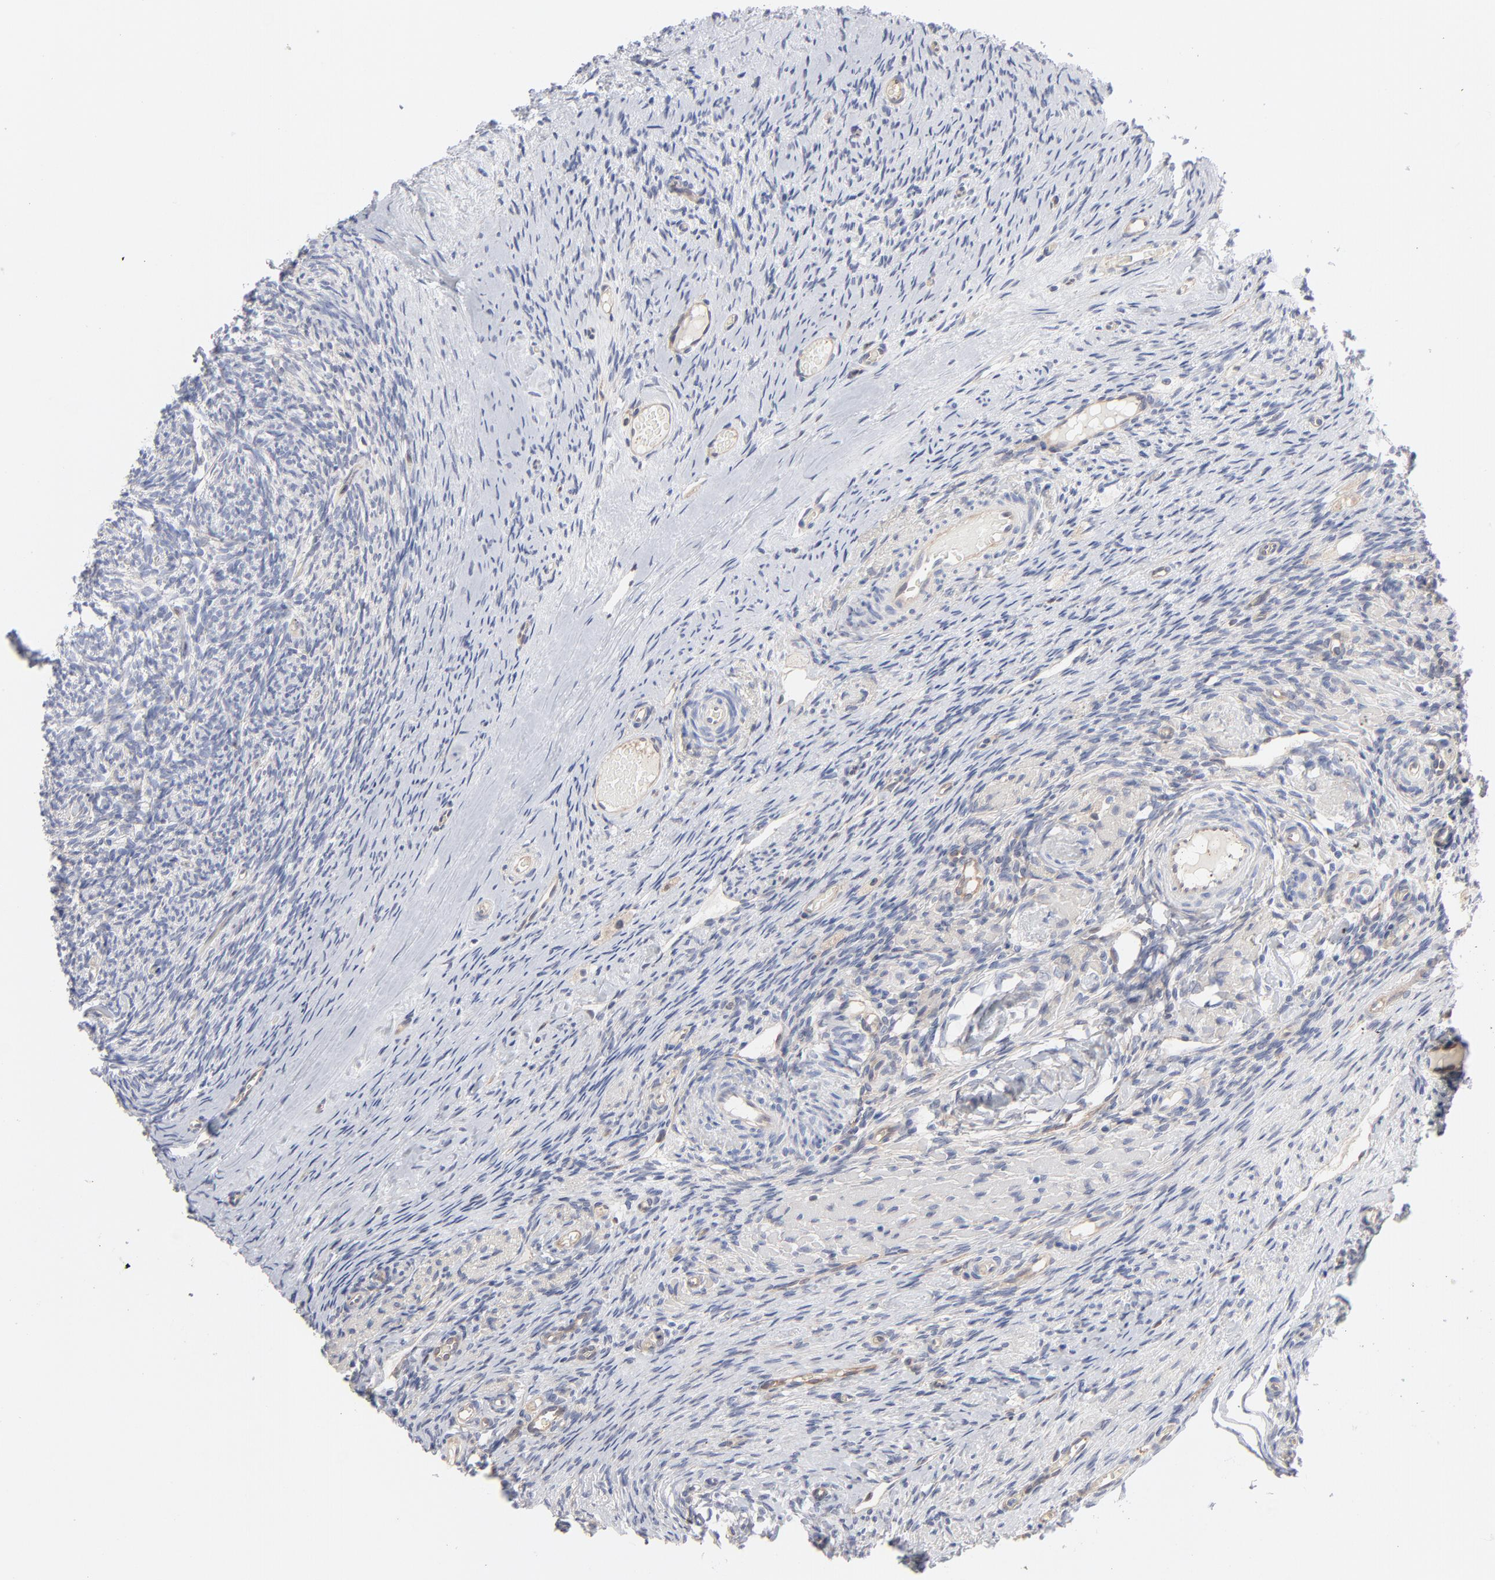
{"staining": {"intensity": "negative", "quantity": "none", "location": "none"}, "tissue": "ovary", "cell_type": "Ovarian stroma cells", "image_type": "normal", "snomed": [{"axis": "morphology", "description": "Normal tissue, NOS"}, {"axis": "topography", "description": "Ovary"}], "caption": "There is no significant expression in ovarian stroma cells of ovary. (DAB (3,3'-diaminobenzidine) IHC with hematoxylin counter stain).", "gene": "ARRB1", "patient": {"sex": "female", "age": 60}}